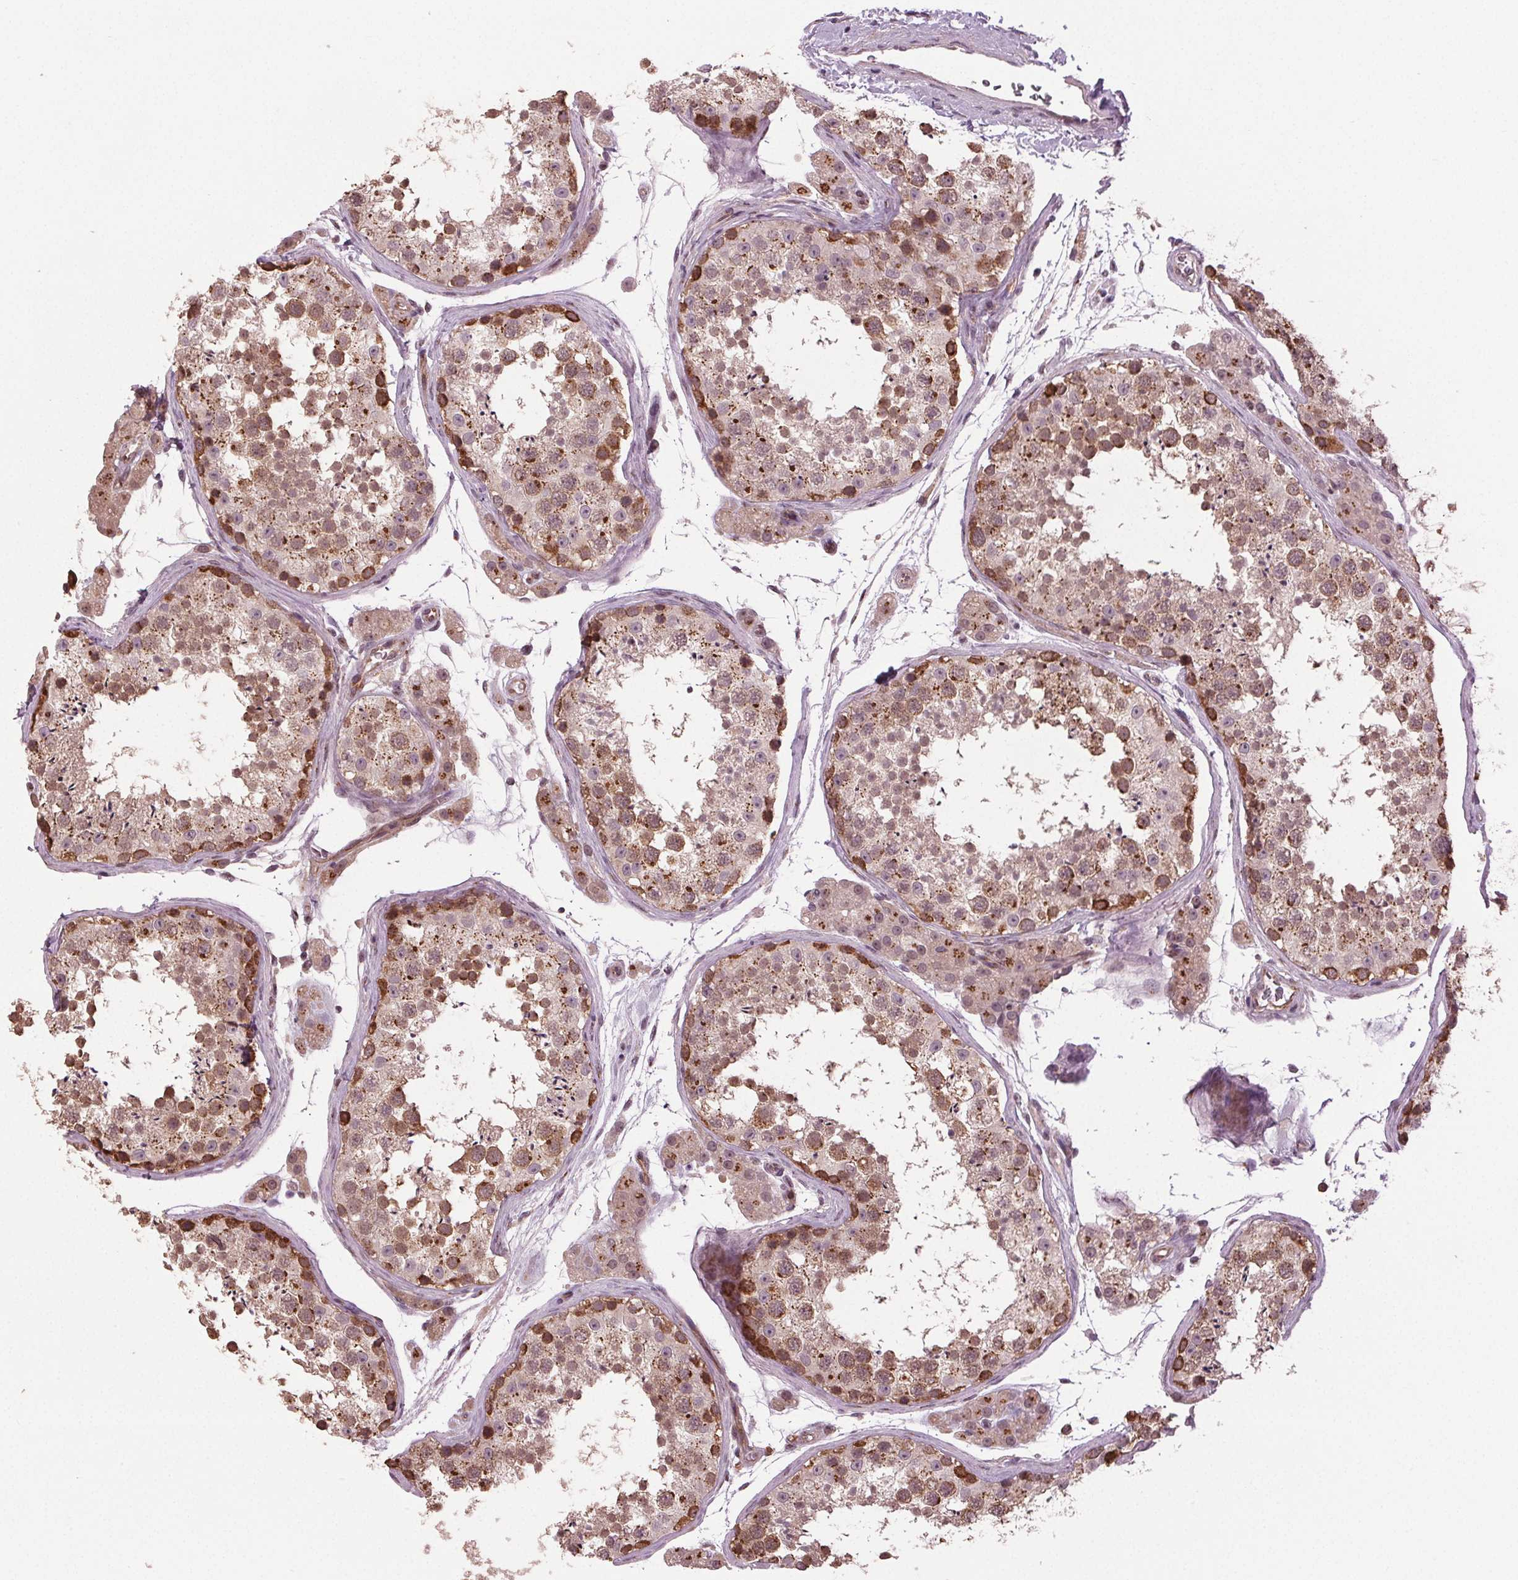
{"staining": {"intensity": "moderate", "quantity": ">75%", "location": "cytoplasmic/membranous"}, "tissue": "testis", "cell_type": "Cells in seminiferous ducts", "image_type": "normal", "snomed": [{"axis": "morphology", "description": "Normal tissue, NOS"}, {"axis": "topography", "description": "Testis"}], "caption": "This is a photomicrograph of immunohistochemistry (IHC) staining of normal testis, which shows moderate expression in the cytoplasmic/membranous of cells in seminiferous ducts.", "gene": "BSDC1", "patient": {"sex": "male", "age": 41}}